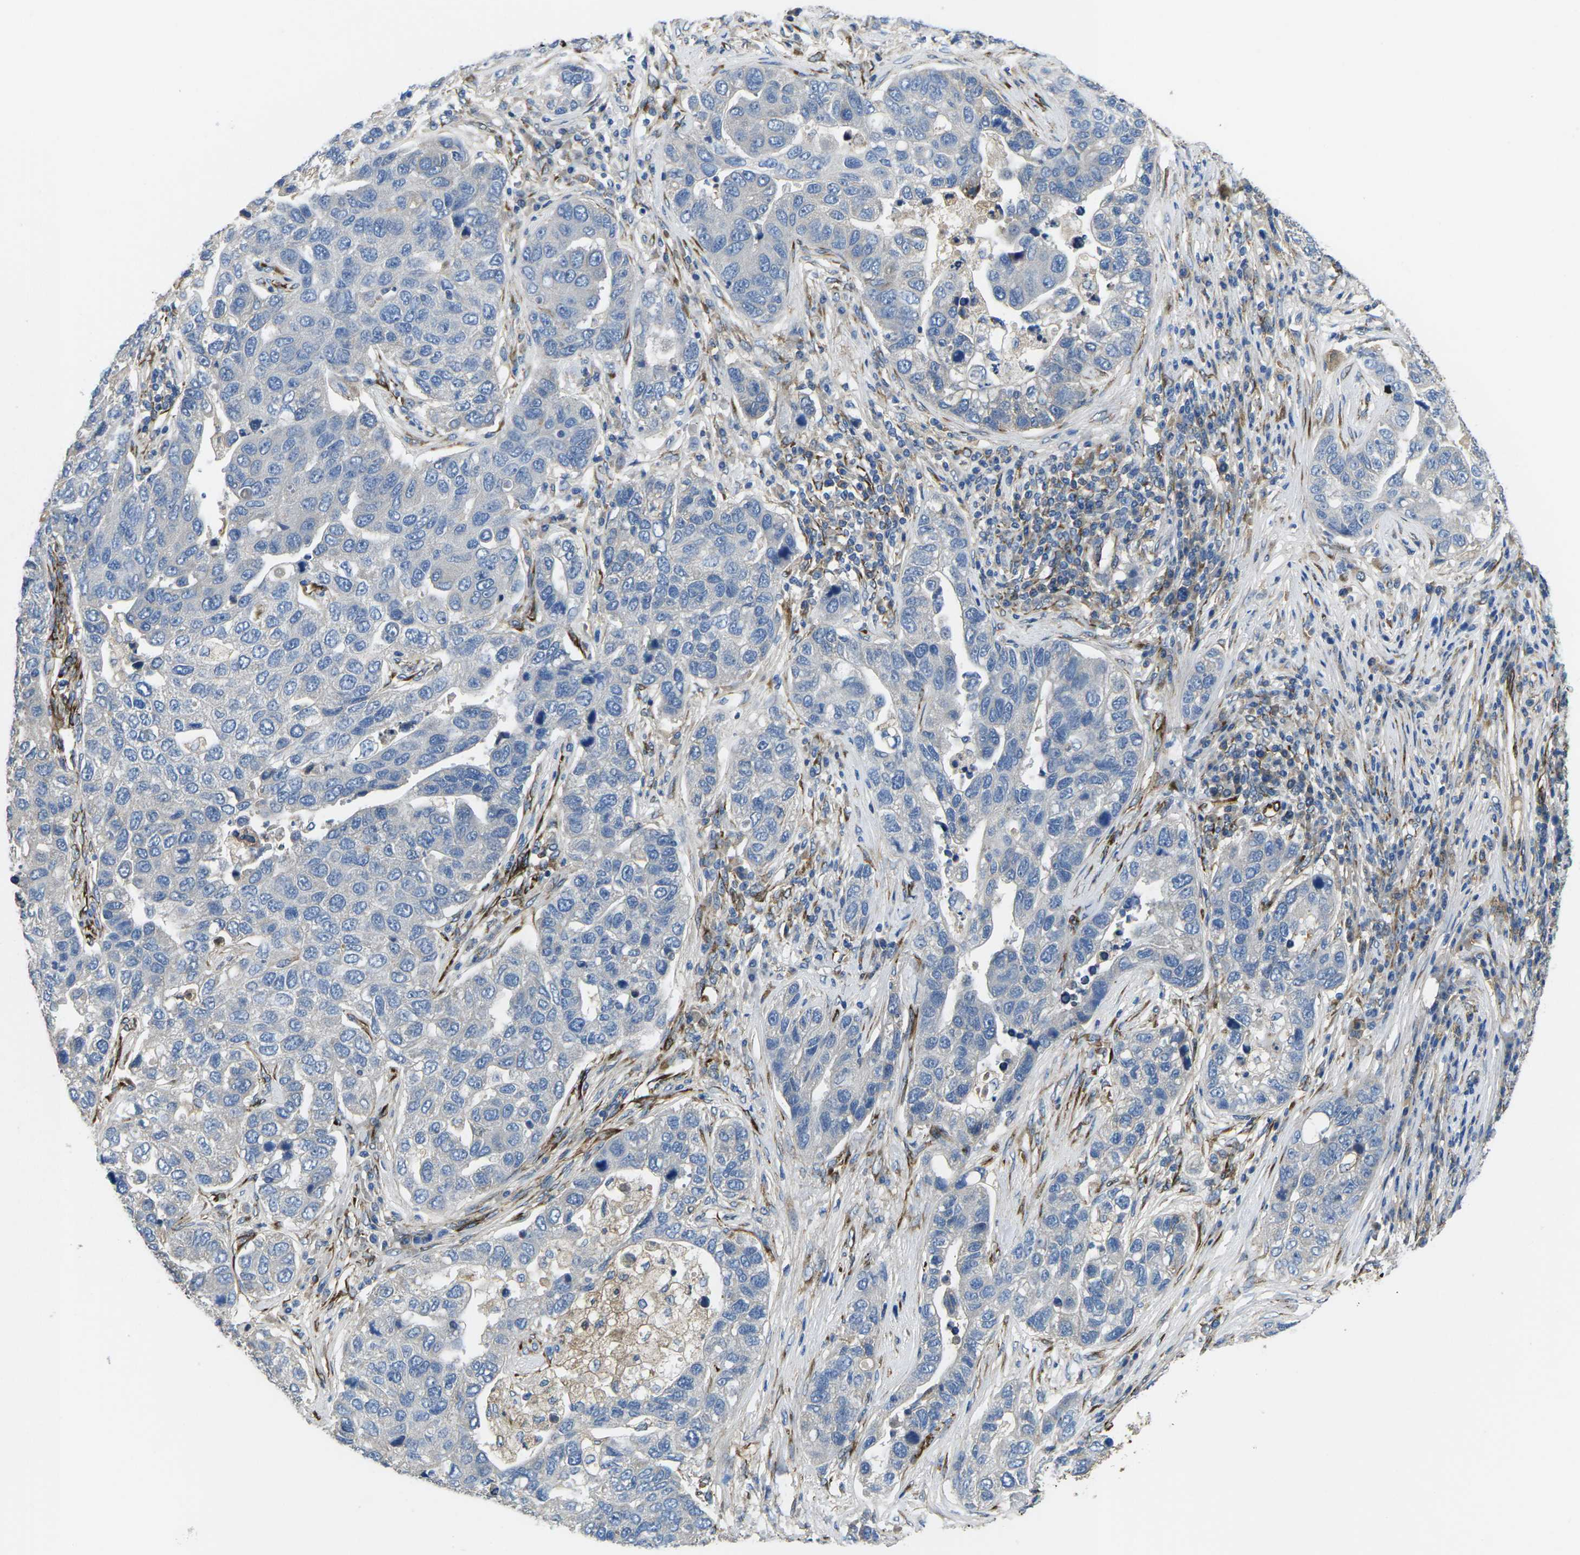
{"staining": {"intensity": "negative", "quantity": "none", "location": "none"}, "tissue": "pancreatic cancer", "cell_type": "Tumor cells", "image_type": "cancer", "snomed": [{"axis": "morphology", "description": "Adenocarcinoma, NOS"}, {"axis": "topography", "description": "Pancreas"}], "caption": "This is an immunohistochemistry (IHC) histopathology image of pancreatic cancer (adenocarcinoma). There is no expression in tumor cells.", "gene": "PDZD8", "patient": {"sex": "female", "age": 61}}